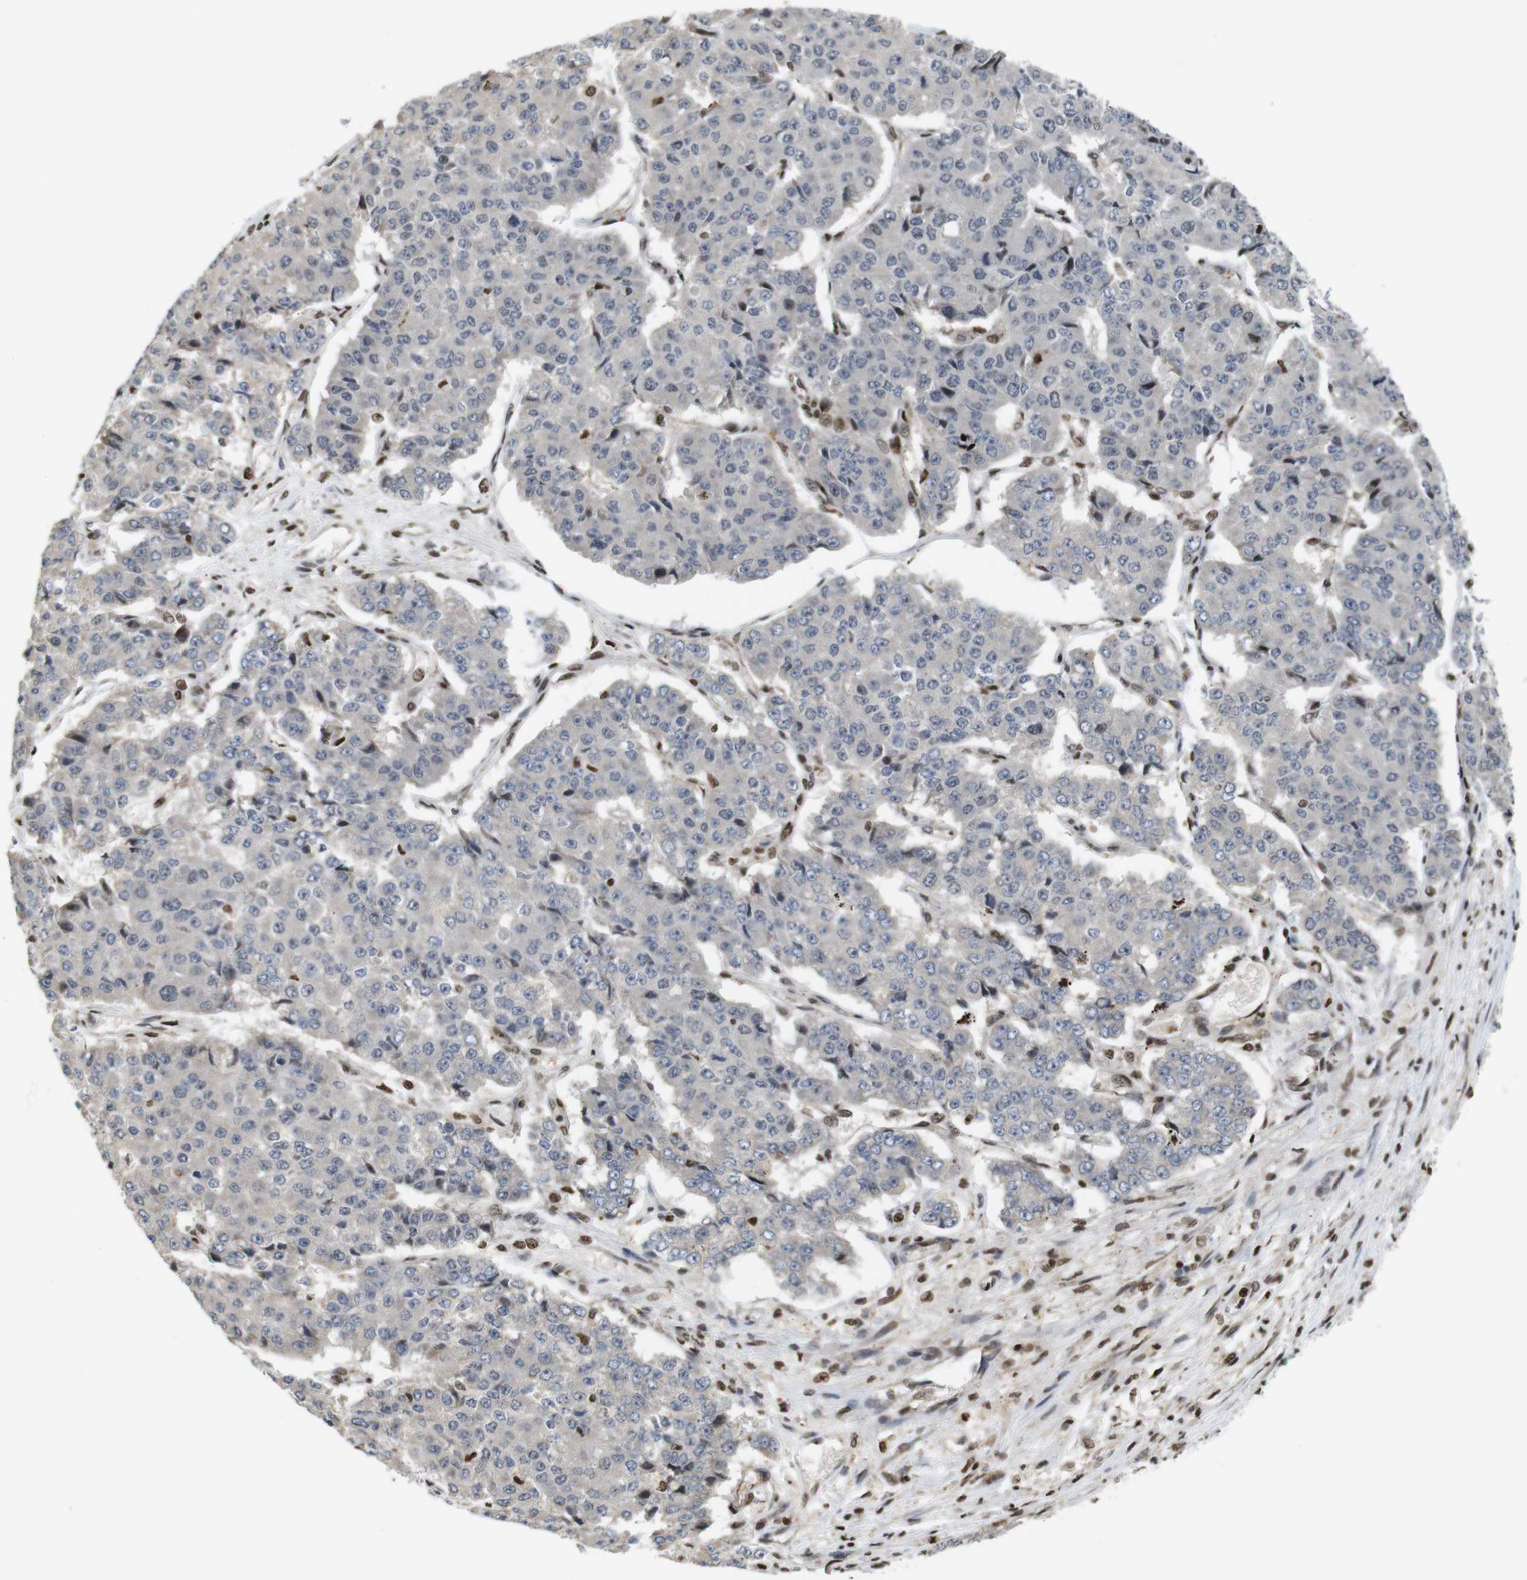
{"staining": {"intensity": "weak", "quantity": "<25%", "location": "cytoplasmic/membranous"}, "tissue": "pancreatic cancer", "cell_type": "Tumor cells", "image_type": "cancer", "snomed": [{"axis": "morphology", "description": "Adenocarcinoma, NOS"}, {"axis": "topography", "description": "Pancreas"}], "caption": "The image demonstrates no significant expression in tumor cells of pancreatic adenocarcinoma. (Immunohistochemistry, brightfield microscopy, high magnification).", "gene": "MBD1", "patient": {"sex": "male", "age": 50}}